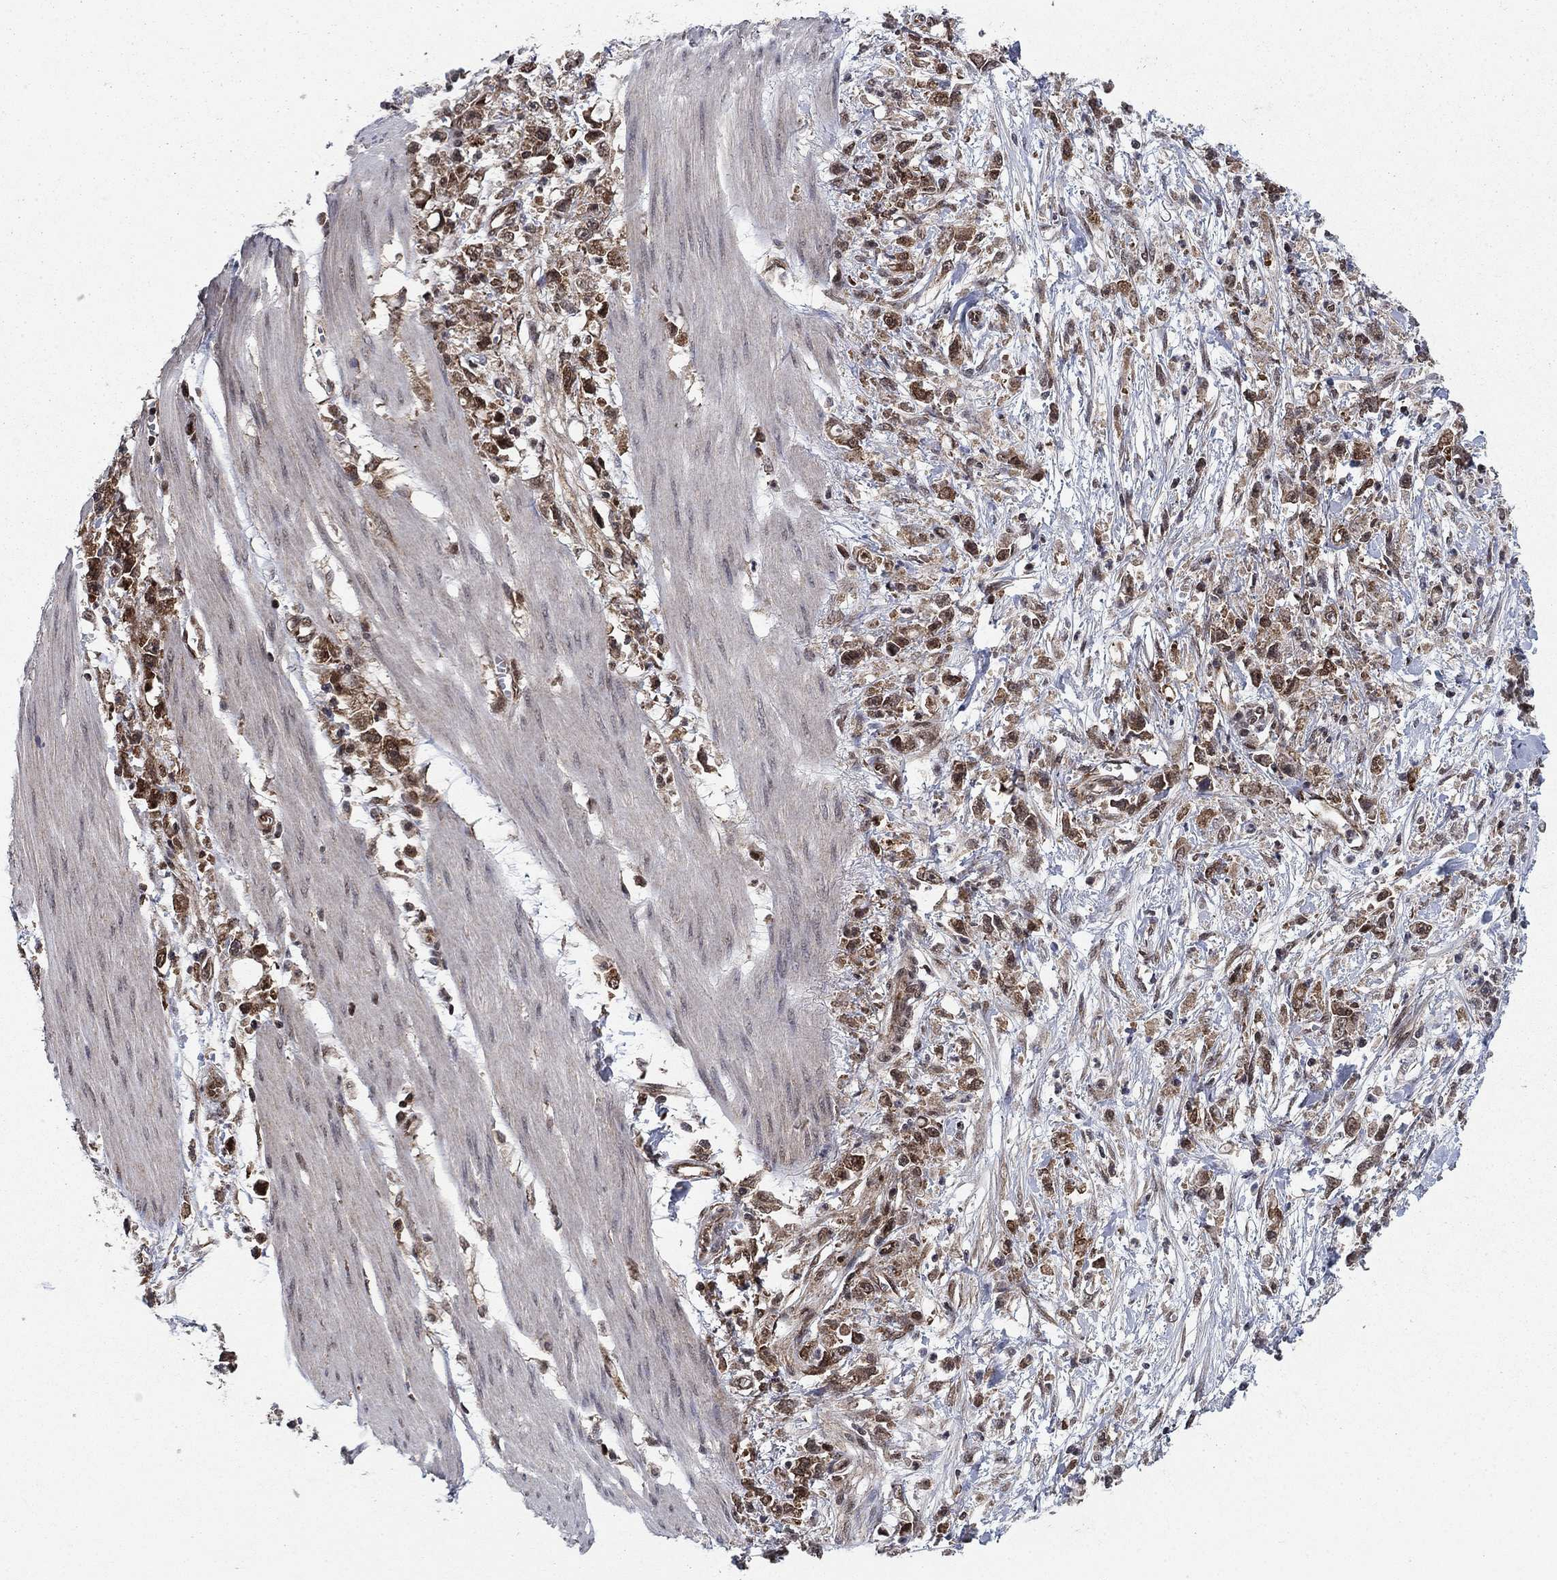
{"staining": {"intensity": "moderate", "quantity": ">75%", "location": "cytoplasmic/membranous"}, "tissue": "stomach cancer", "cell_type": "Tumor cells", "image_type": "cancer", "snomed": [{"axis": "morphology", "description": "Adenocarcinoma, NOS"}, {"axis": "topography", "description": "Stomach"}], "caption": "IHC (DAB) staining of human stomach adenocarcinoma shows moderate cytoplasmic/membranous protein expression in approximately >75% of tumor cells.", "gene": "DNAJA1", "patient": {"sex": "female", "age": 59}}